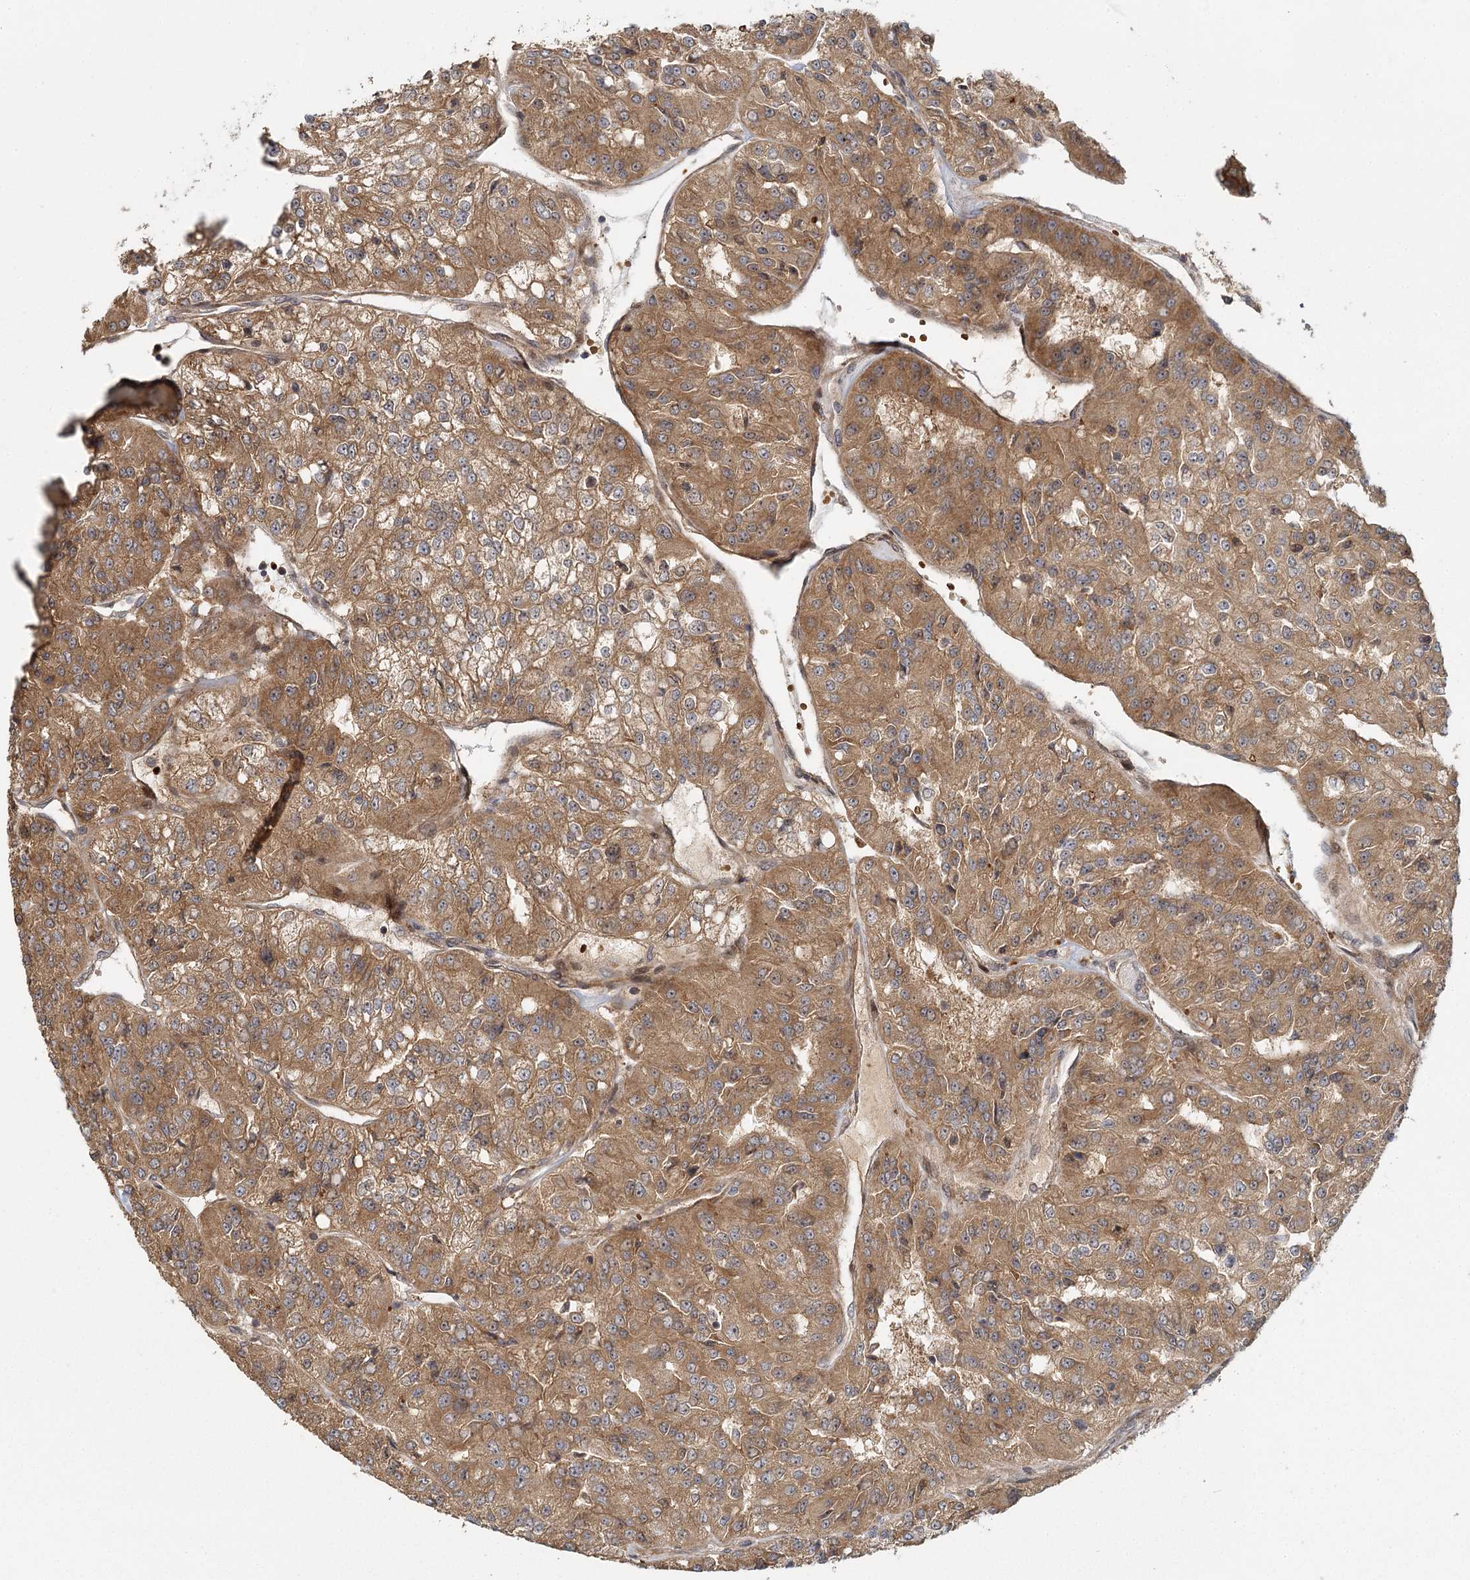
{"staining": {"intensity": "moderate", "quantity": ">75%", "location": "cytoplasmic/membranous"}, "tissue": "renal cancer", "cell_type": "Tumor cells", "image_type": "cancer", "snomed": [{"axis": "morphology", "description": "Adenocarcinoma, NOS"}, {"axis": "topography", "description": "Kidney"}], "caption": "Immunohistochemistry (IHC) image of neoplastic tissue: human renal cancer stained using immunohistochemistry displays medium levels of moderate protein expression localized specifically in the cytoplasmic/membranous of tumor cells, appearing as a cytoplasmic/membranous brown color.", "gene": "RAPGEF6", "patient": {"sex": "female", "age": 63}}